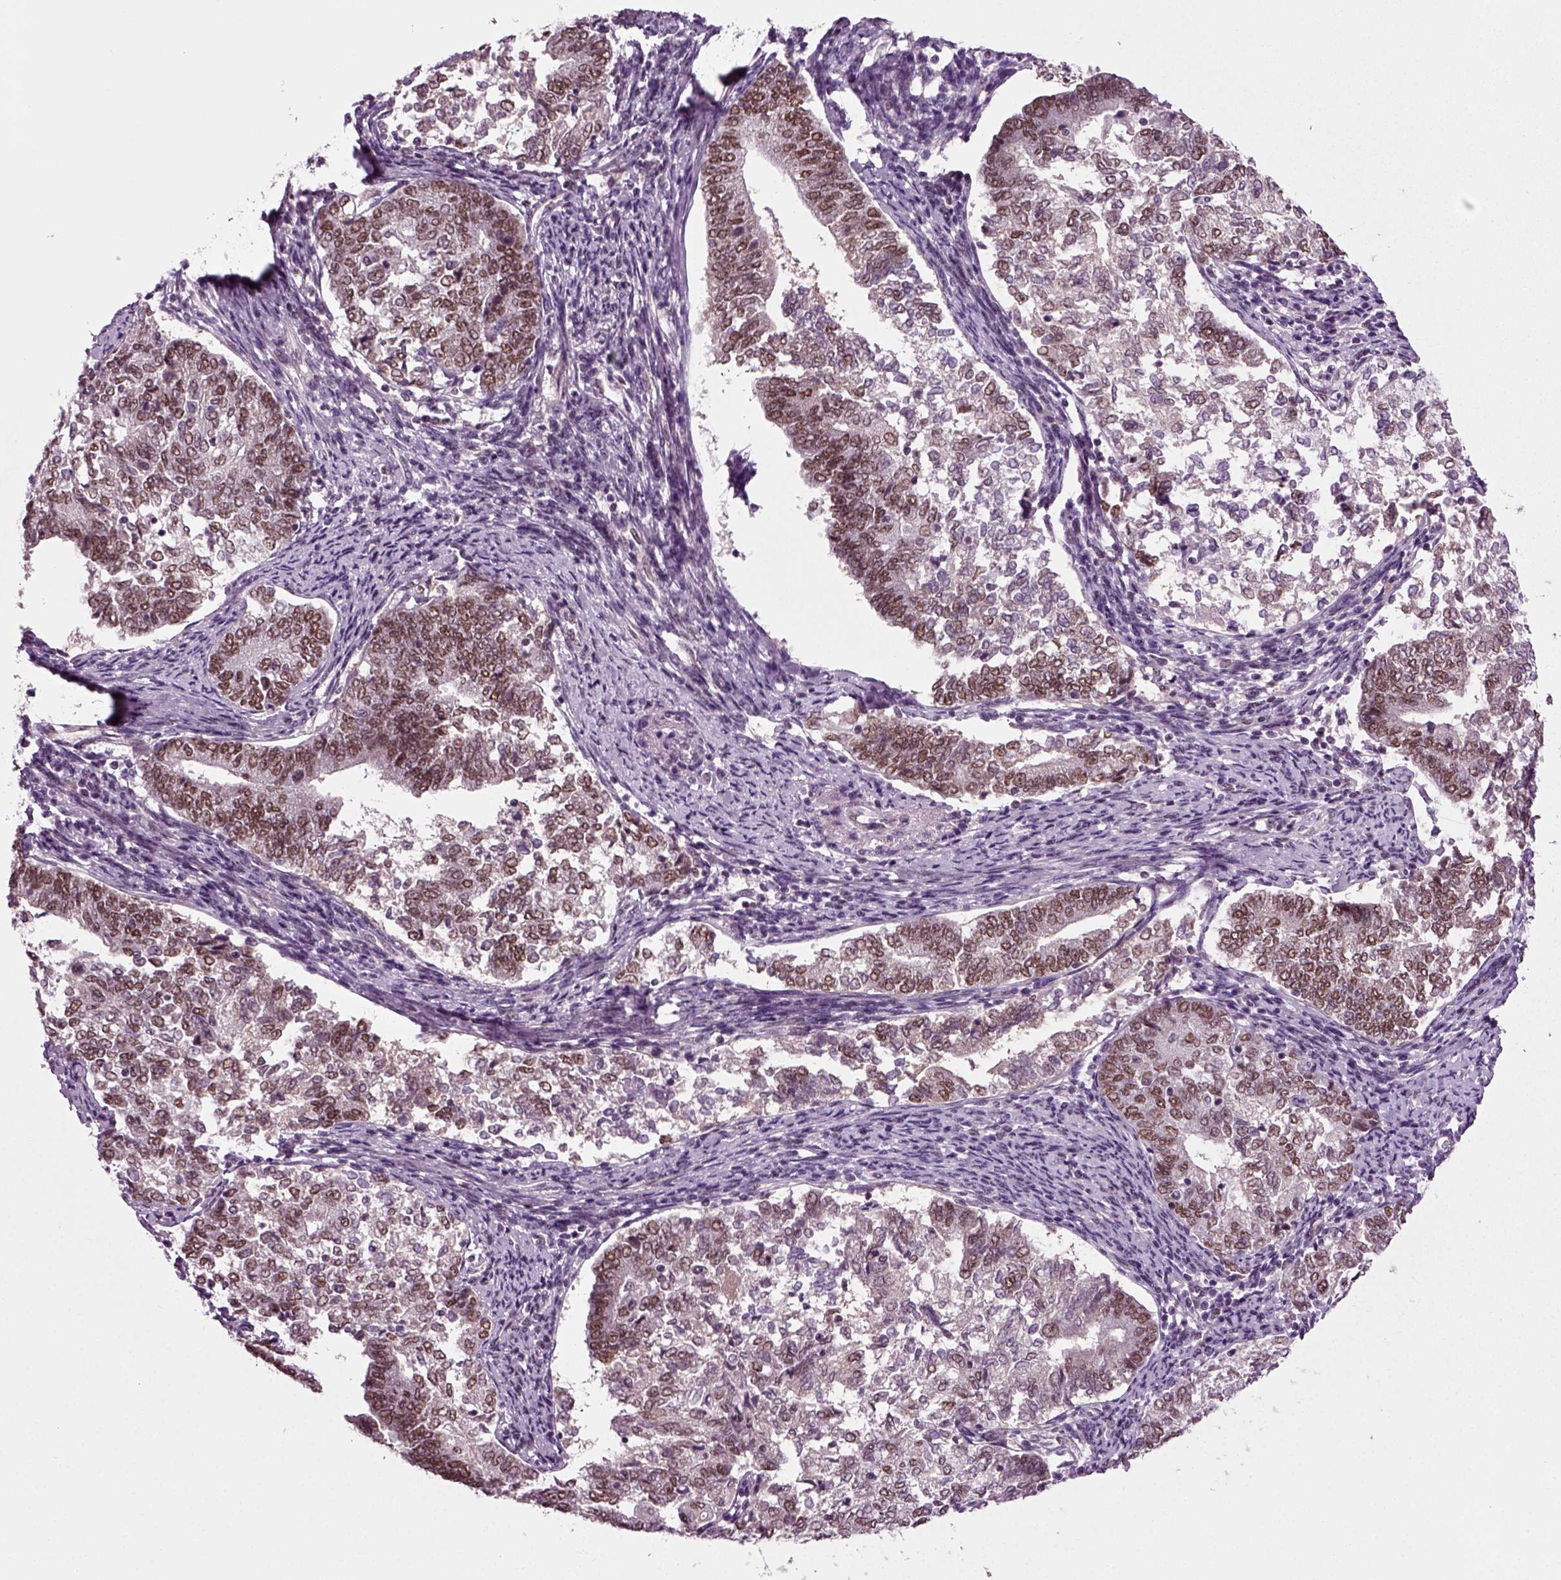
{"staining": {"intensity": "strong", "quantity": "25%-75%", "location": "nuclear"}, "tissue": "endometrial cancer", "cell_type": "Tumor cells", "image_type": "cancer", "snomed": [{"axis": "morphology", "description": "Adenocarcinoma, NOS"}, {"axis": "topography", "description": "Endometrium"}], "caption": "Protein expression by immunohistochemistry (IHC) shows strong nuclear staining in approximately 25%-75% of tumor cells in endometrial adenocarcinoma.", "gene": "RCOR3", "patient": {"sex": "female", "age": 65}}